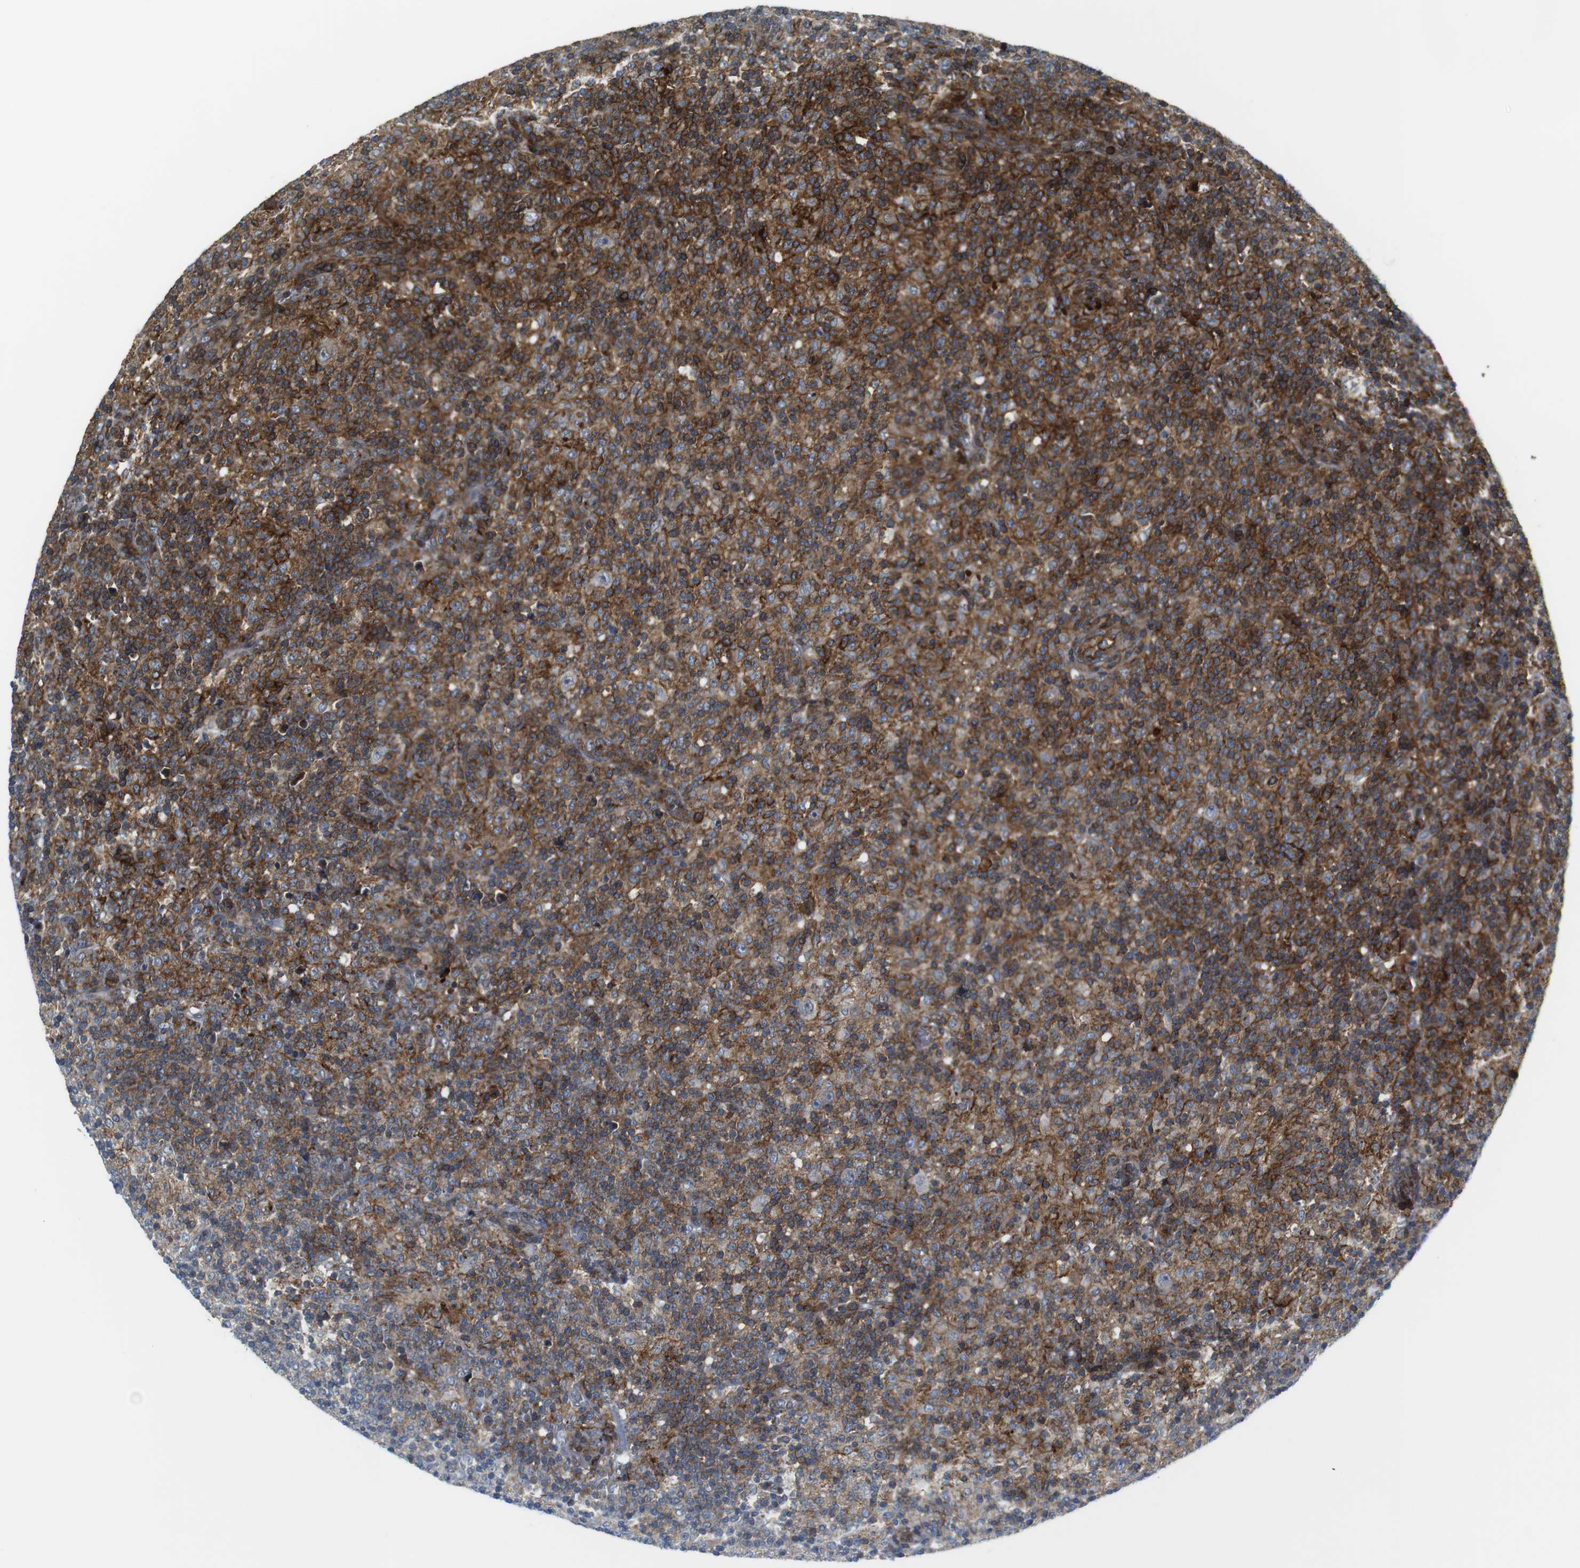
{"staining": {"intensity": "negative", "quantity": "none", "location": "none"}, "tissue": "lymphoma", "cell_type": "Tumor cells", "image_type": "cancer", "snomed": [{"axis": "morphology", "description": "Hodgkin's disease, NOS"}, {"axis": "topography", "description": "Lymph node"}], "caption": "Immunohistochemical staining of Hodgkin's disease demonstrates no significant expression in tumor cells.", "gene": "CUL7", "patient": {"sex": "male", "age": 70}}